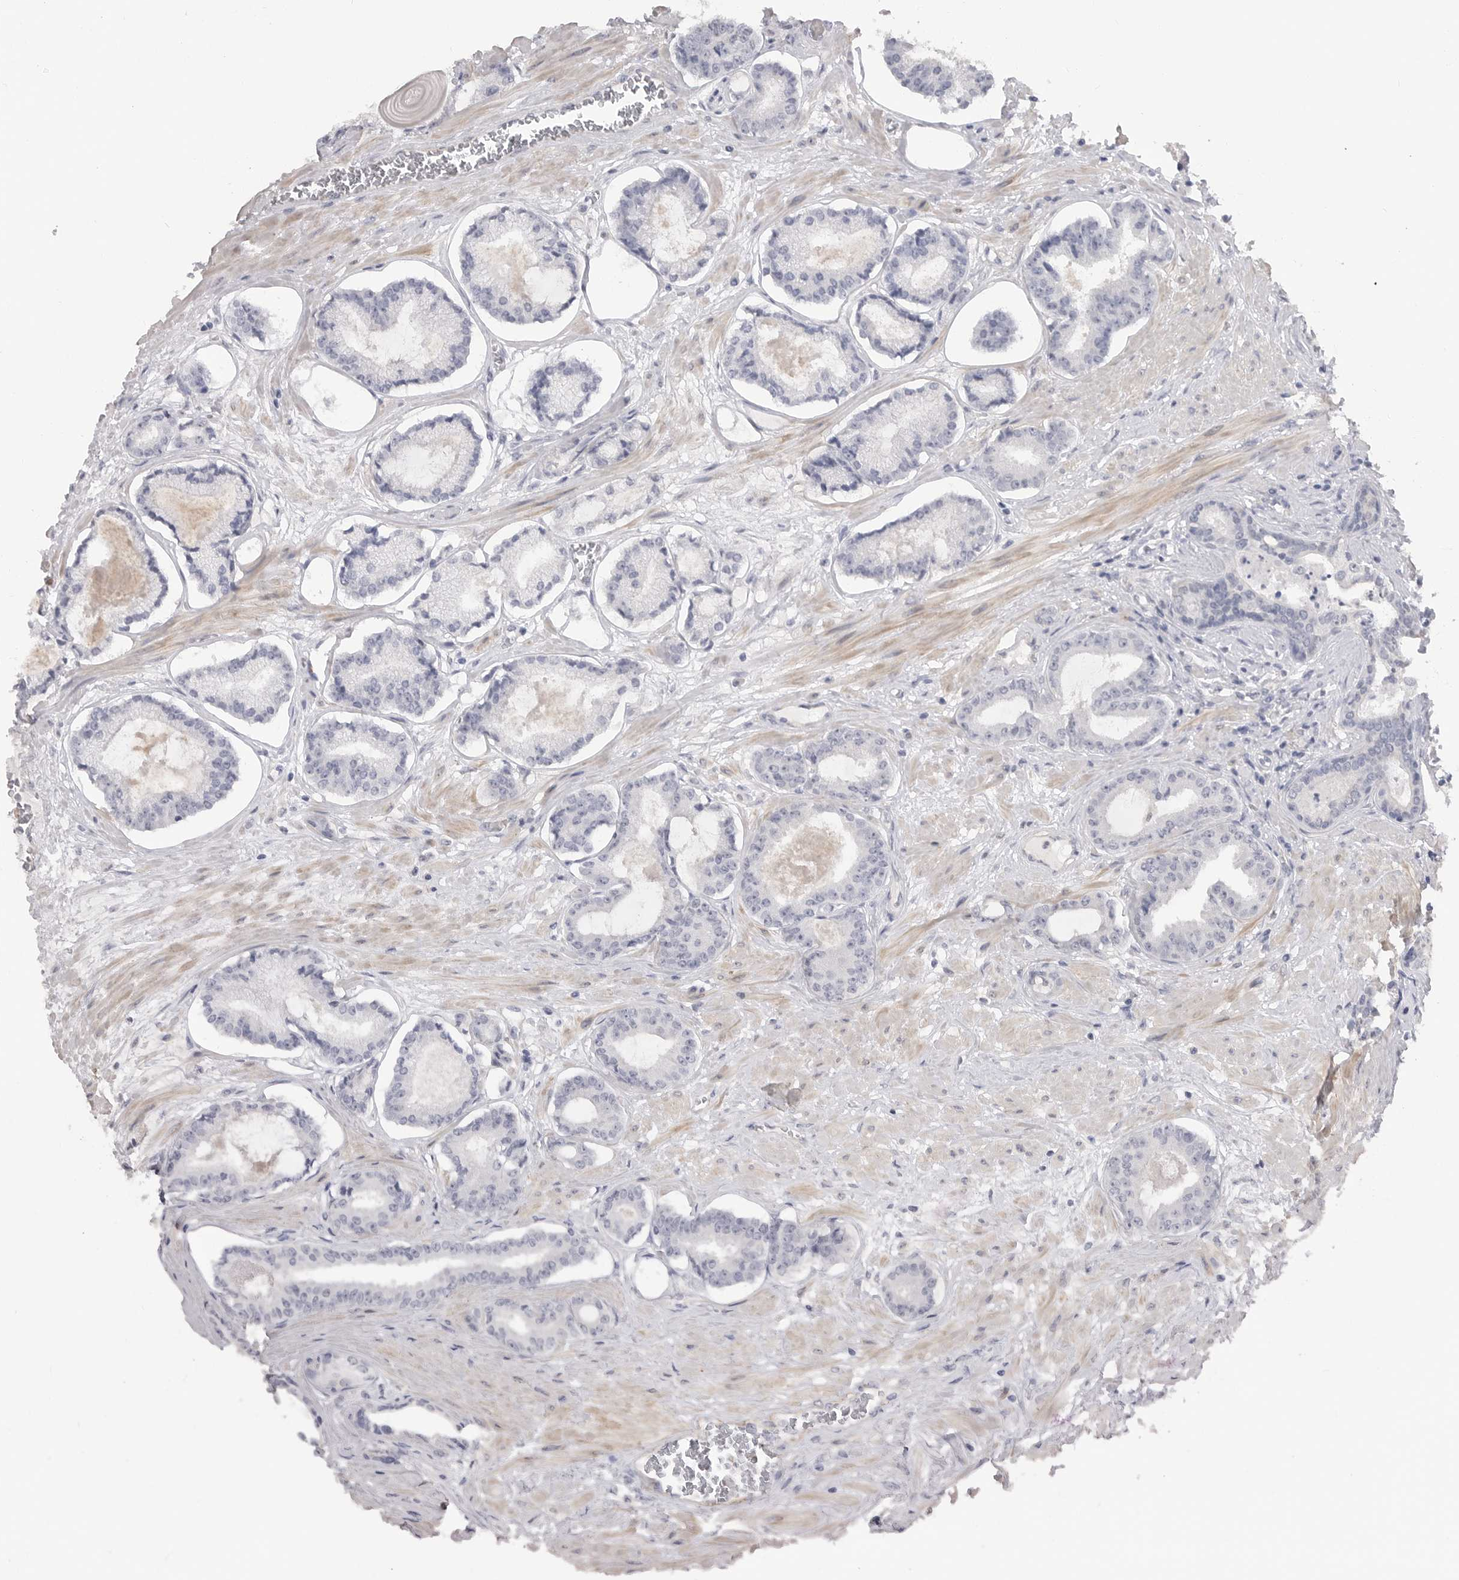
{"staining": {"intensity": "negative", "quantity": "none", "location": "none"}, "tissue": "prostate cancer", "cell_type": "Tumor cells", "image_type": "cancer", "snomed": [{"axis": "morphology", "description": "Adenocarcinoma, Low grade"}, {"axis": "topography", "description": "Prostate"}], "caption": "Tumor cells show no significant expression in adenocarcinoma (low-grade) (prostate).", "gene": "PLEKHF1", "patient": {"sex": "male", "age": 60}}